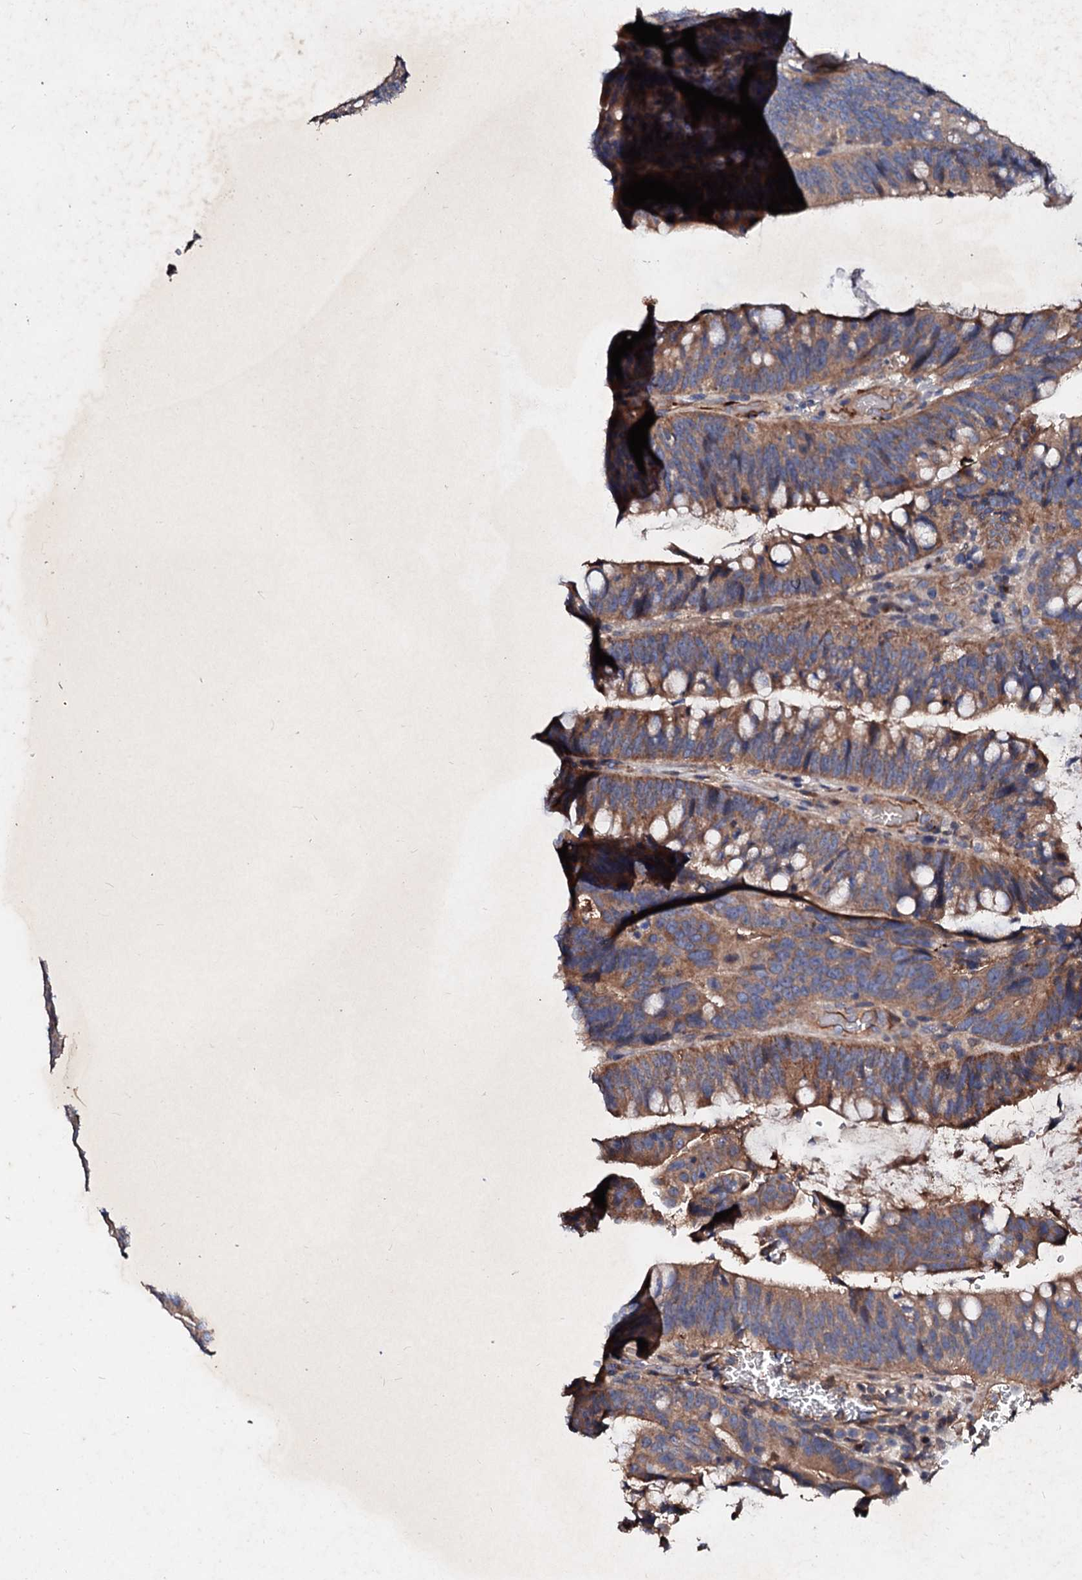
{"staining": {"intensity": "moderate", "quantity": ">75%", "location": "cytoplasmic/membranous"}, "tissue": "colorectal cancer", "cell_type": "Tumor cells", "image_type": "cancer", "snomed": [{"axis": "morphology", "description": "Adenocarcinoma, NOS"}, {"axis": "topography", "description": "Colon"}], "caption": "Colorectal adenocarcinoma tissue reveals moderate cytoplasmic/membranous staining in approximately >75% of tumor cells, visualized by immunohistochemistry.", "gene": "FIBIN", "patient": {"sex": "female", "age": 66}}